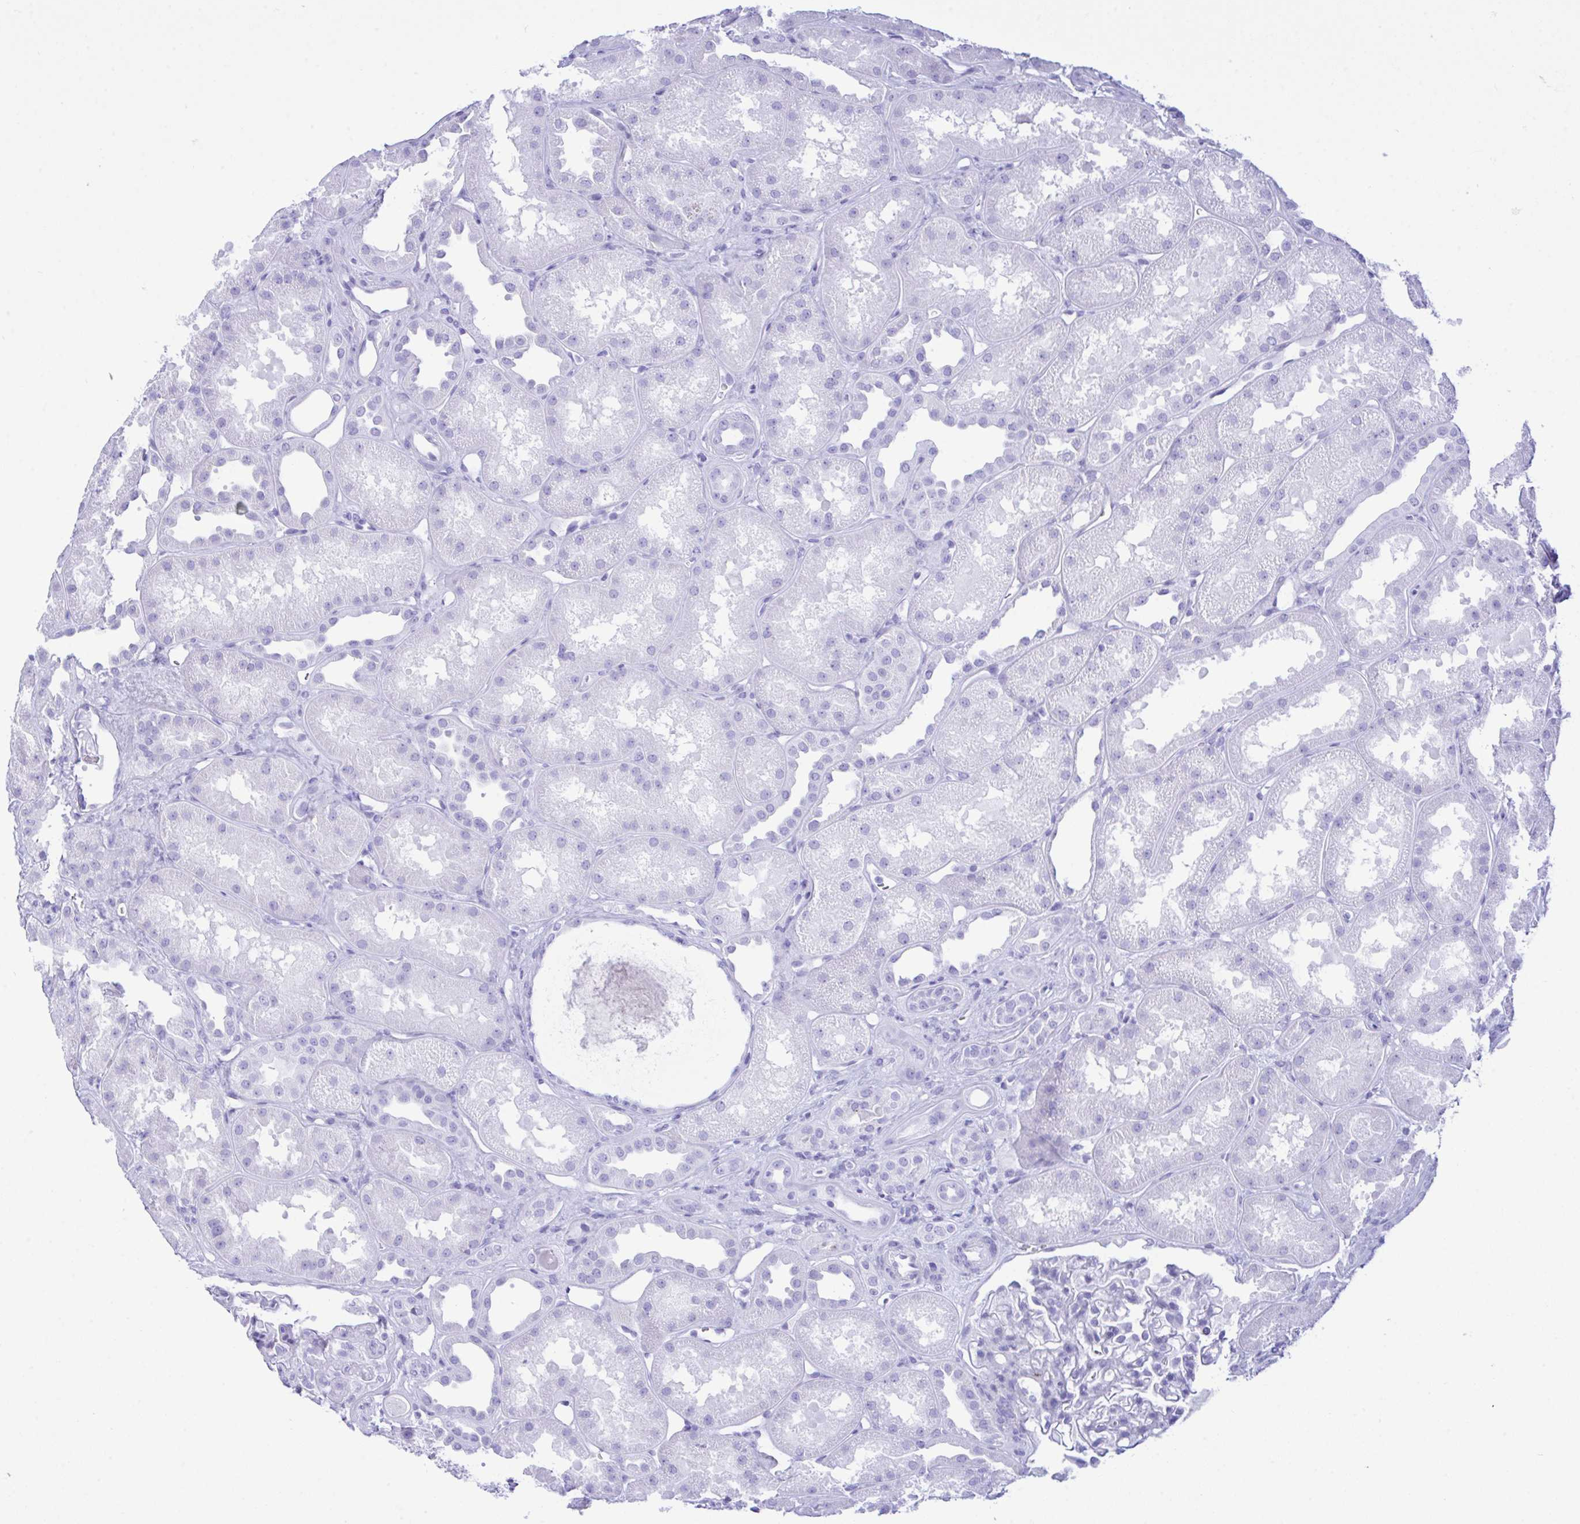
{"staining": {"intensity": "negative", "quantity": "none", "location": "none"}, "tissue": "kidney", "cell_type": "Cells in glomeruli", "image_type": "normal", "snomed": [{"axis": "morphology", "description": "Normal tissue, NOS"}, {"axis": "topography", "description": "Kidney"}], "caption": "The image demonstrates no staining of cells in glomeruli in normal kidney.", "gene": "SELENOV", "patient": {"sex": "male", "age": 61}}